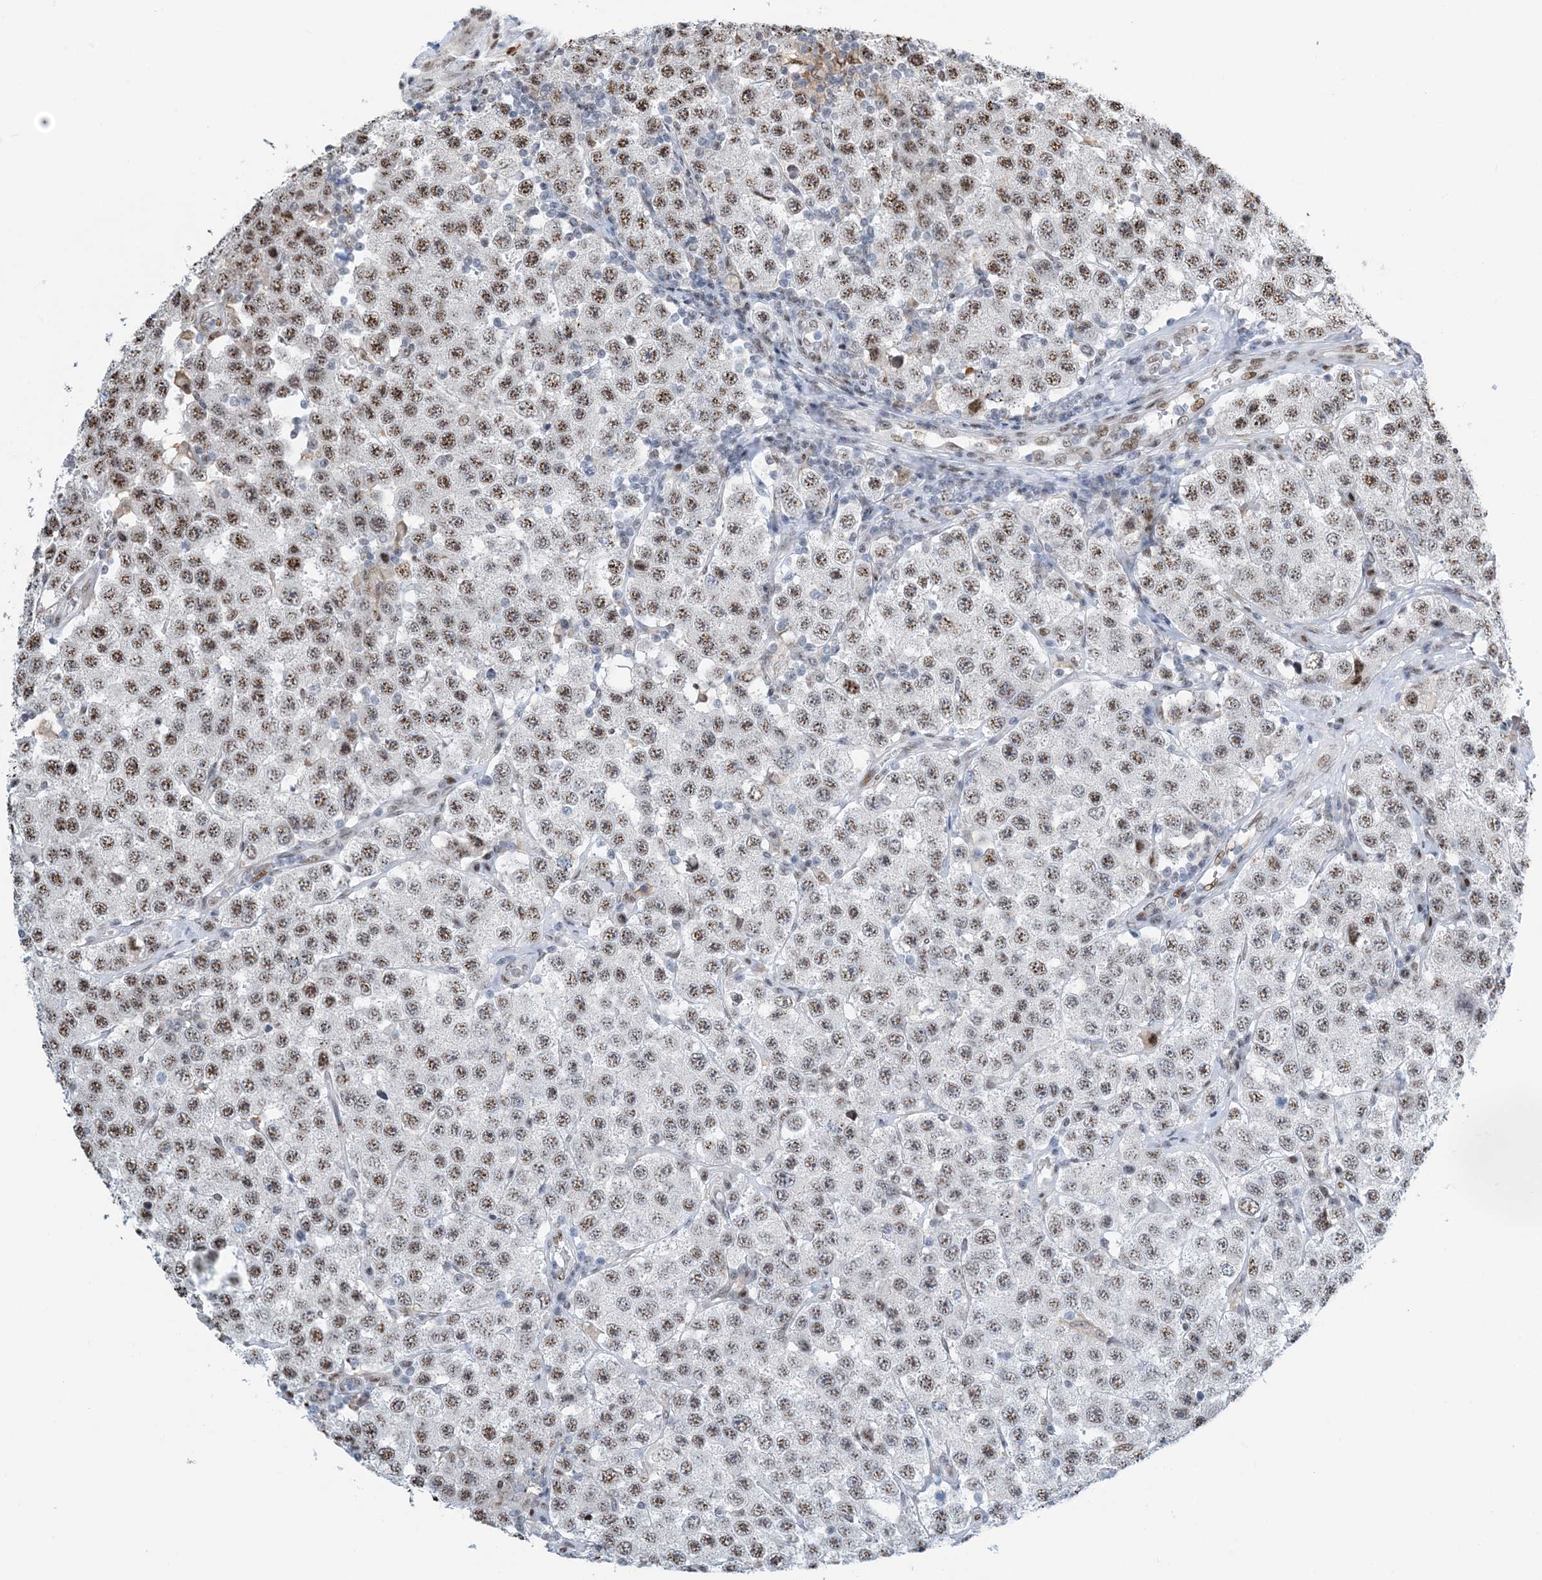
{"staining": {"intensity": "moderate", "quantity": ">75%", "location": "nuclear"}, "tissue": "testis cancer", "cell_type": "Tumor cells", "image_type": "cancer", "snomed": [{"axis": "morphology", "description": "Seminoma, NOS"}, {"axis": "topography", "description": "Testis"}], "caption": "The immunohistochemical stain labels moderate nuclear positivity in tumor cells of testis cancer tissue. The staining is performed using DAB brown chromogen to label protein expression. The nuclei are counter-stained blue using hematoxylin.", "gene": "HEMK1", "patient": {"sex": "male", "age": 28}}